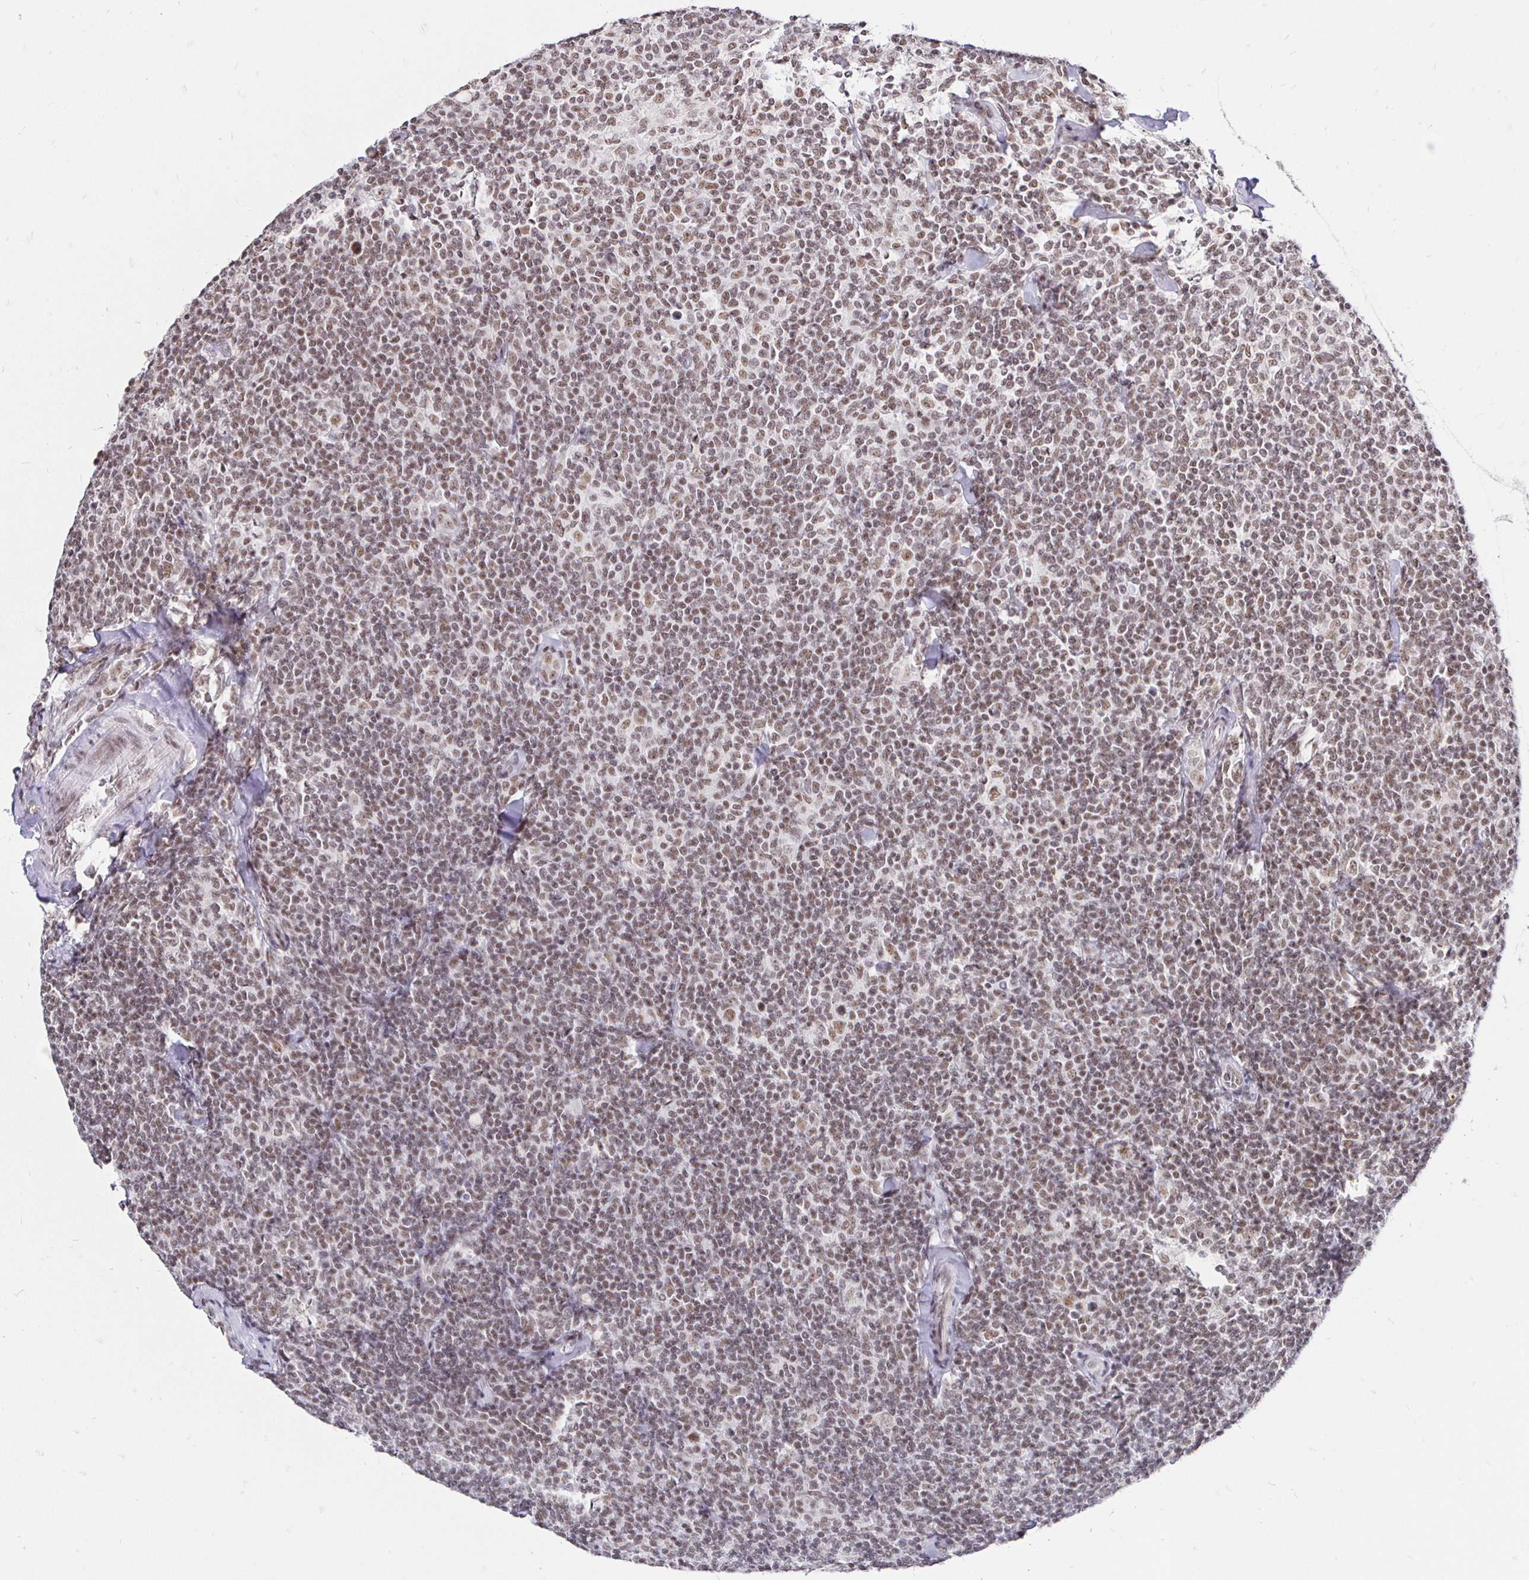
{"staining": {"intensity": "weak", "quantity": ">75%", "location": "nuclear"}, "tissue": "lymphoma", "cell_type": "Tumor cells", "image_type": "cancer", "snomed": [{"axis": "morphology", "description": "Malignant lymphoma, non-Hodgkin's type, Low grade"}, {"axis": "topography", "description": "Lymph node"}], "caption": "Immunohistochemistry (IHC) (DAB (3,3'-diaminobenzidine)) staining of human malignant lymphoma, non-Hodgkin's type (low-grade) displays weak nuclear protein expression in approximately >75% of tumor cells.", "gene": "SIN3A", "patient": {"sex": "female", "age": 56}}